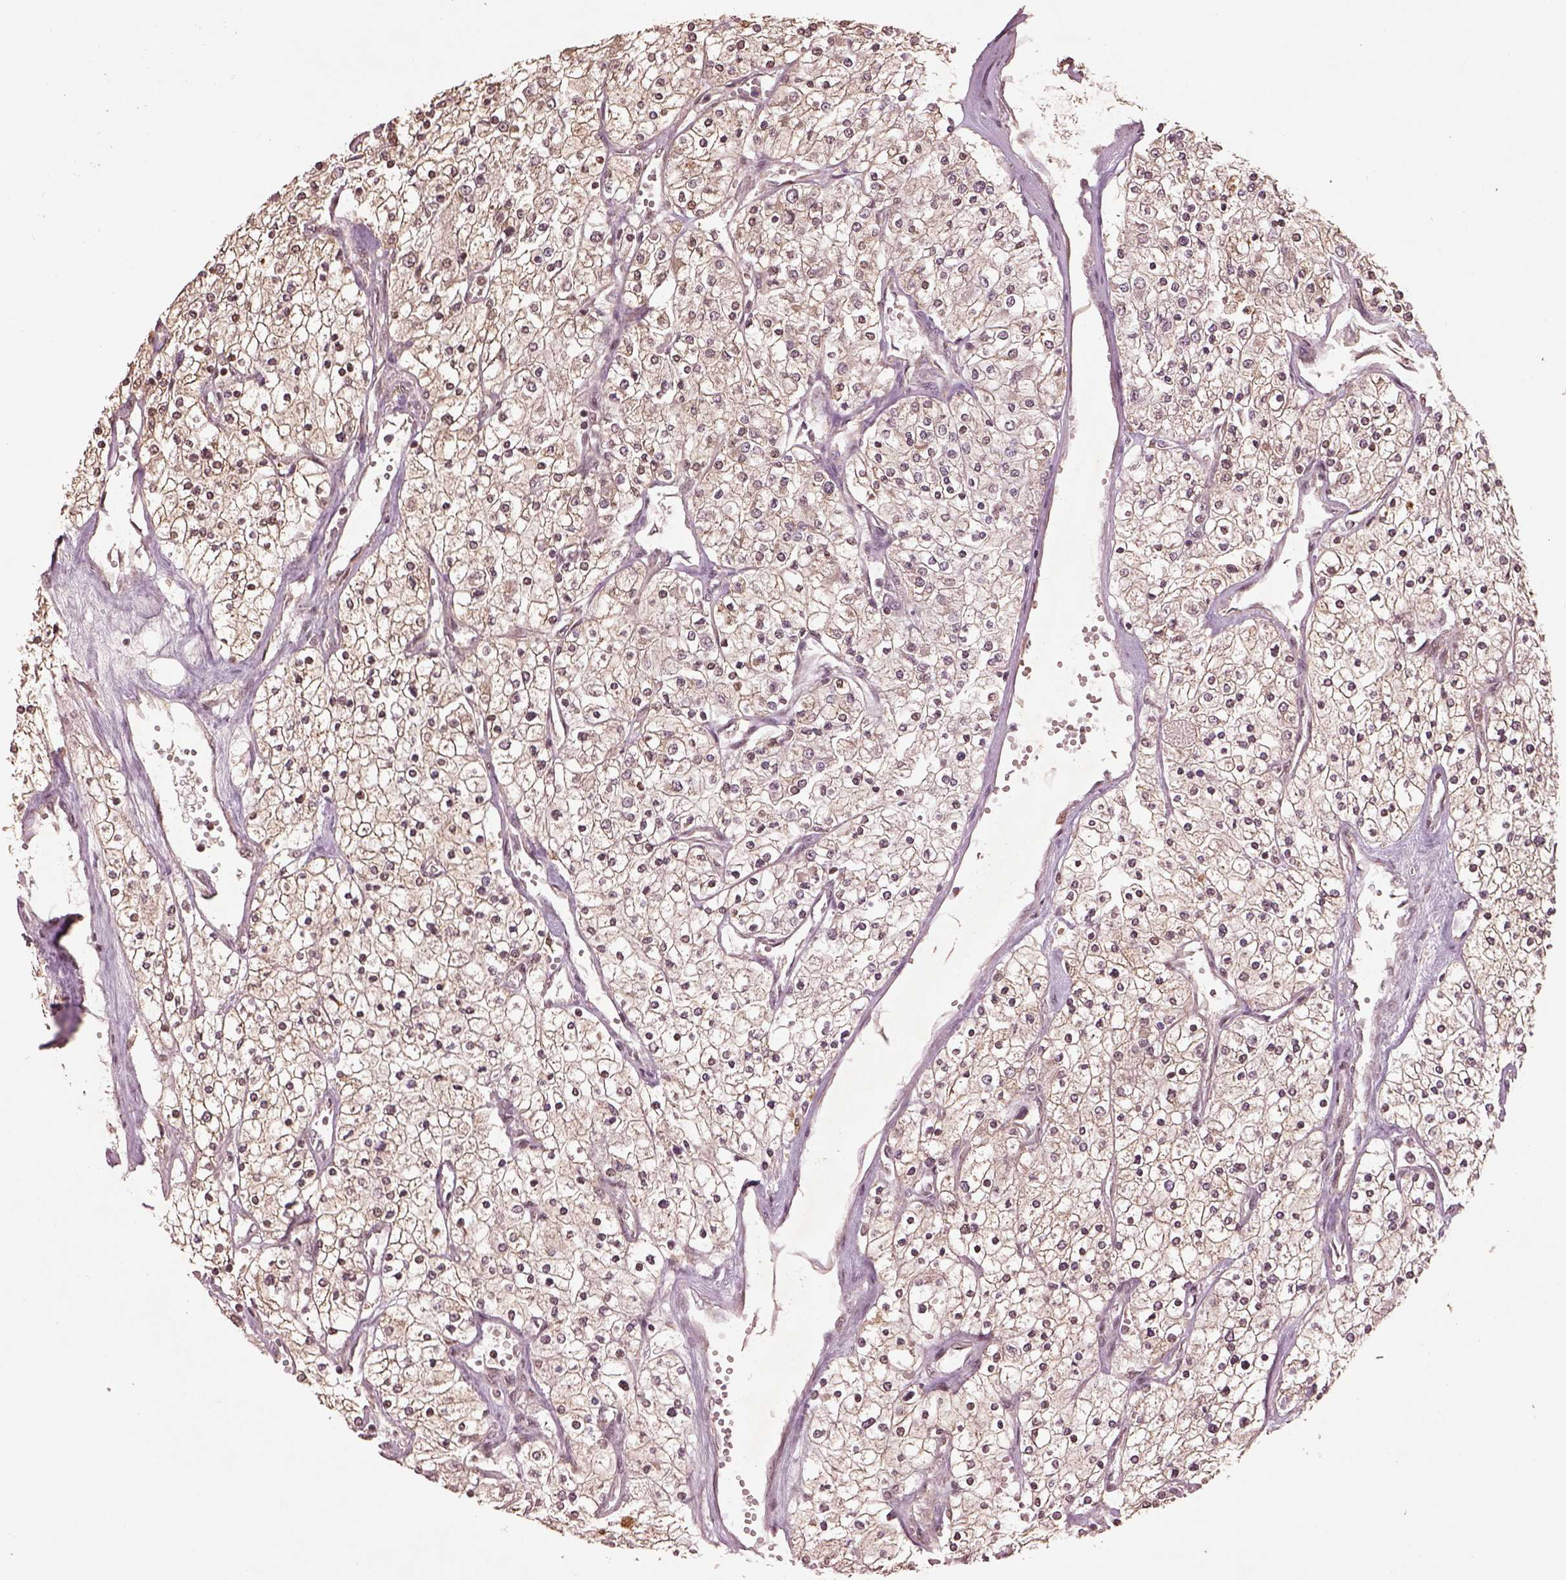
{"staining": {"intensity": "moderate", "quantity": "<25%", "location": "nuclear"}, "tissue": "renal cancer", "cell_type": "Tumor cells", "image_type": "cancer", "snomed": [{"axis": "morphology", "description": "Adenocarcinoma, NOS"}, {"axis": "topography", "description": "Kidney"}], "caption": "Adenocarcinoma (renal) was stained to show a protein in brown. There is low levels of moderate nuclear expression in approximately <25% of tumor cells.", "gene": "BRD9", "patient": {"sex": "male", "age": 80}}